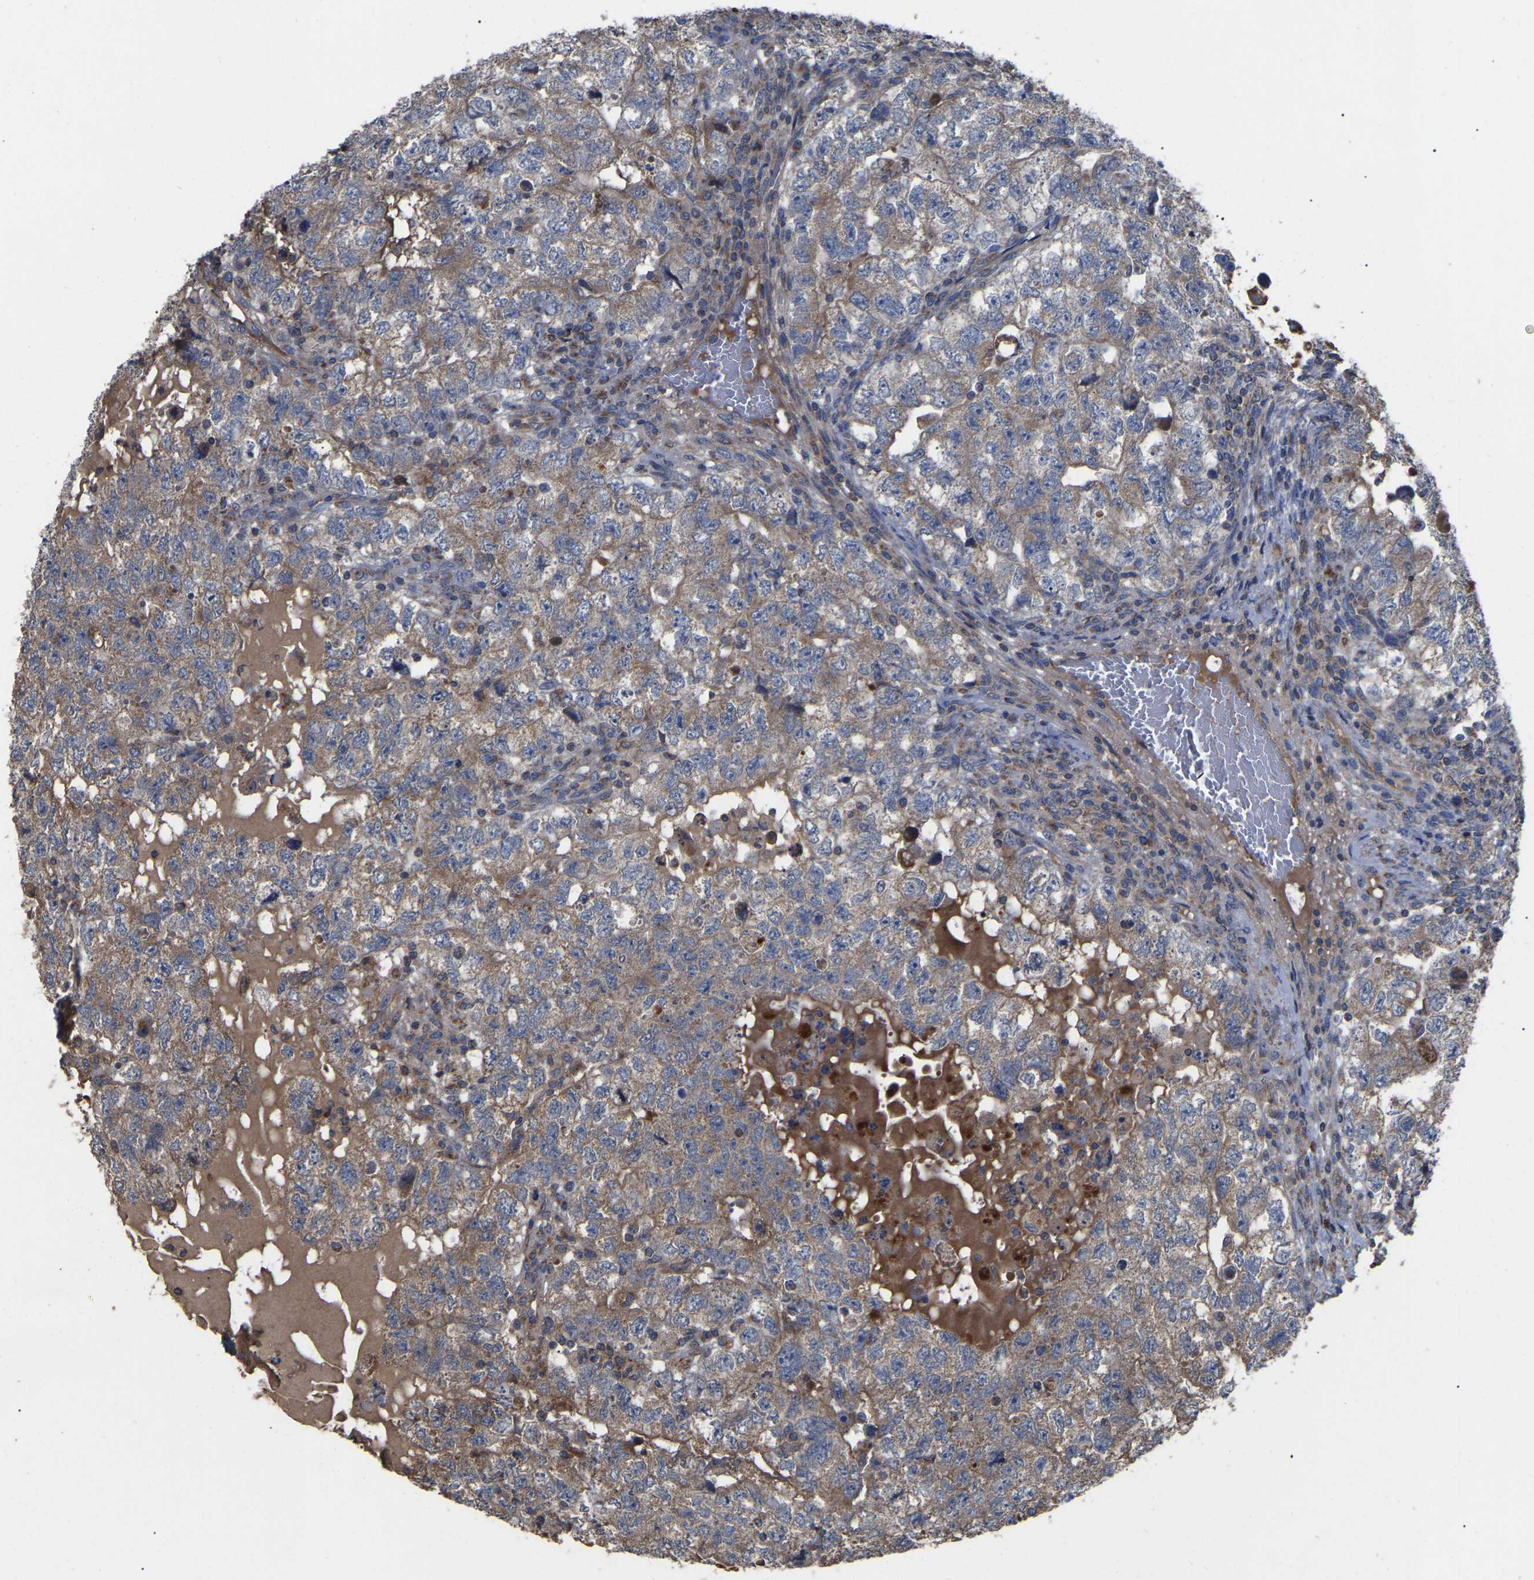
{"staining": {"intensity": "weak", "quantity": "<25%", "location": "cytoplasmic/membranous"}, "tissue": "testis cancer", "cell_type": "Tumor cells", "image_type": "cancer", "snomed": [{"axis": "morphology", "description": "Carcinoma, Embryonal, NOS"}, {"axis": "topography", "description": "Testis"}], "caption": "Immunohistochemistry (IHC) of human testis cancer demonstrates no positivity in tumor cells.", "gene": "GCC1", "patient": {"sex": "male", "age": 36}}